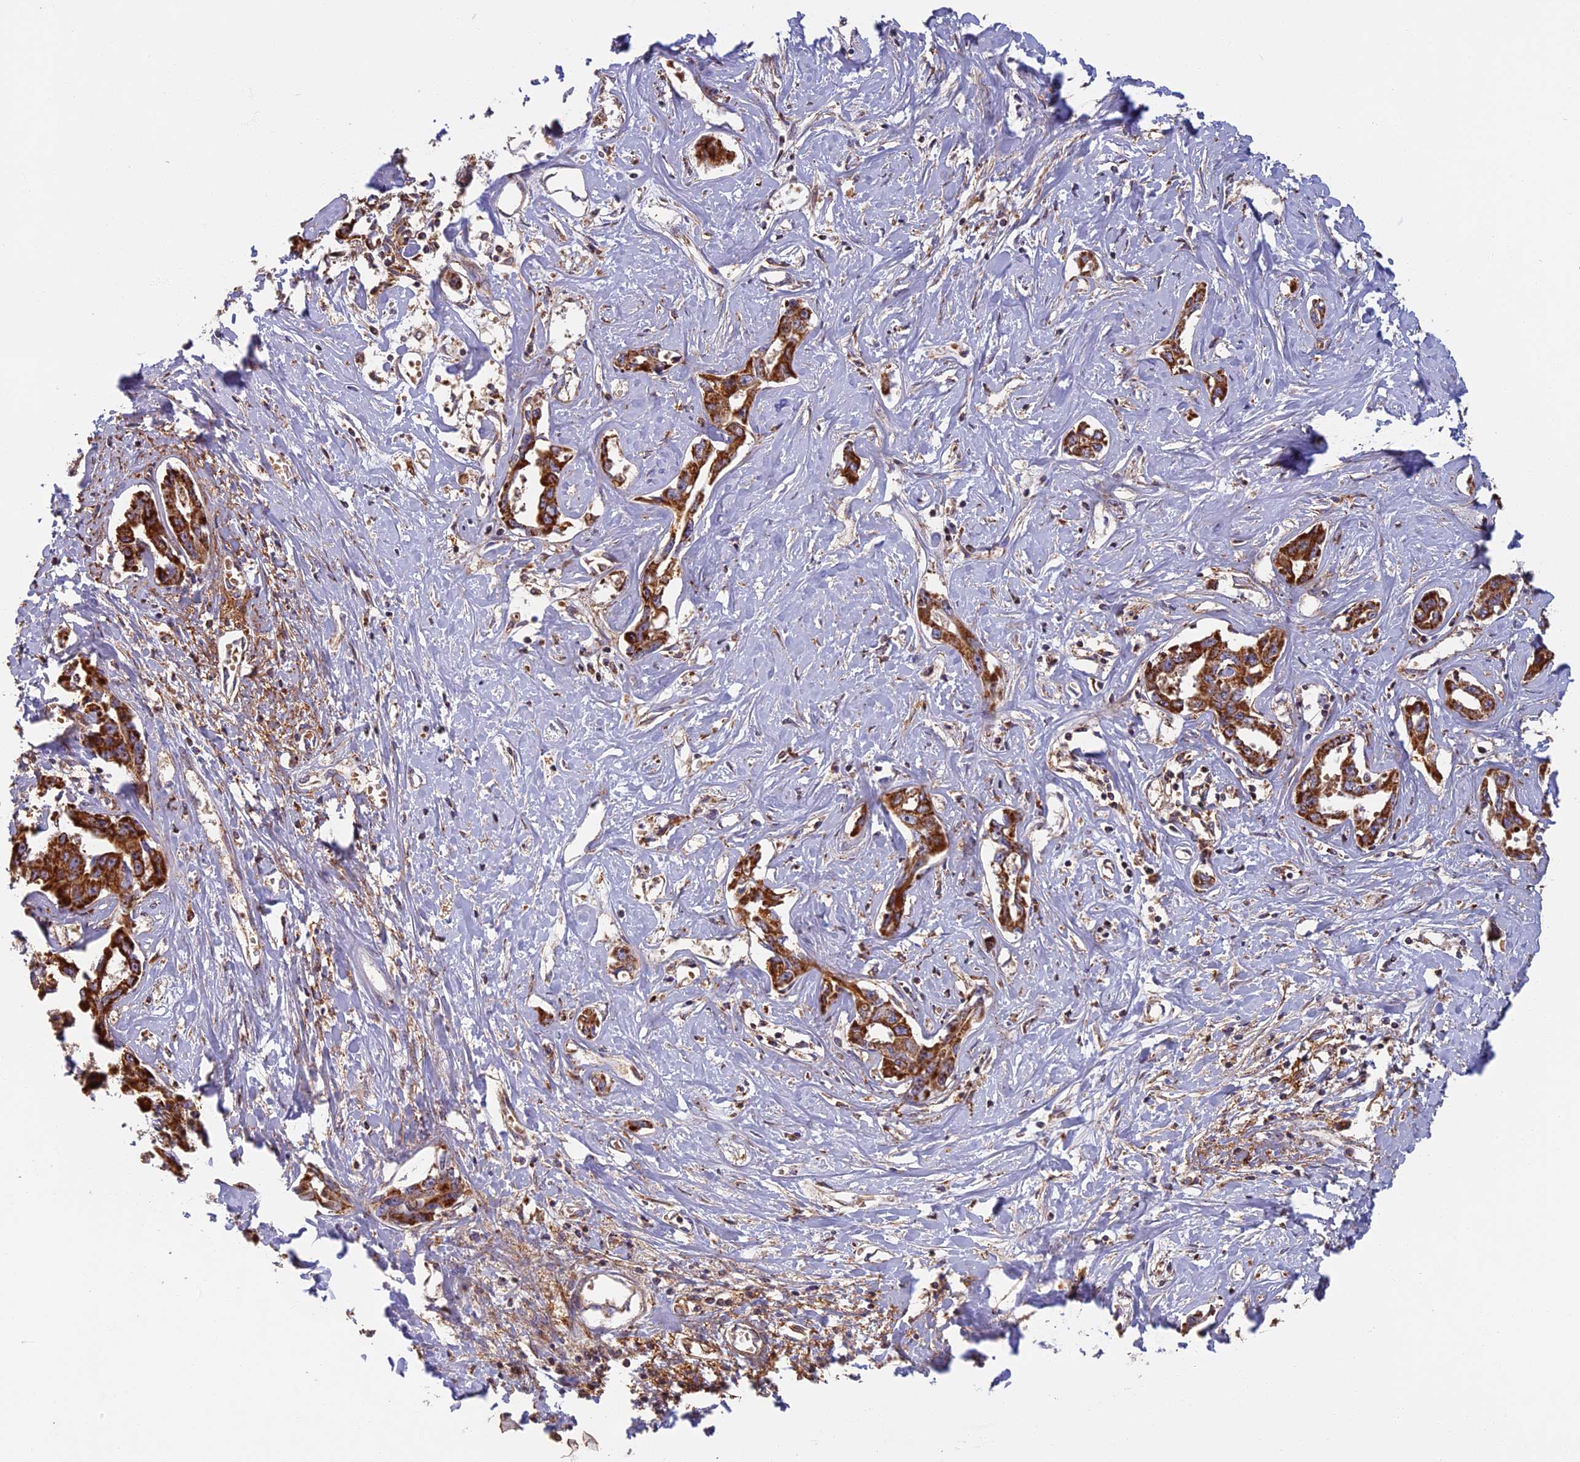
{"staining": {"intensity": "strong", "quantity": ">75%", "location": "cytoplasmic/membranous"}, "tissue": "liver cancer", "cell_type": "Tumor cells", "image_type": "cancer", "snomed": [{"axis": "morphology", "description": "Cholangiocarcinoma"}, {"axis": "topography", "description": "Liver"}], "caption": "A high-resolution image shows IHC staining of cholangiocarcinoma (liver), which demonstrates strong cytoplasmic/membranous staining in approximately >75% of tumor cells.", "gene": "EDAR", "patient": {"sex": "male", "age": 59}}